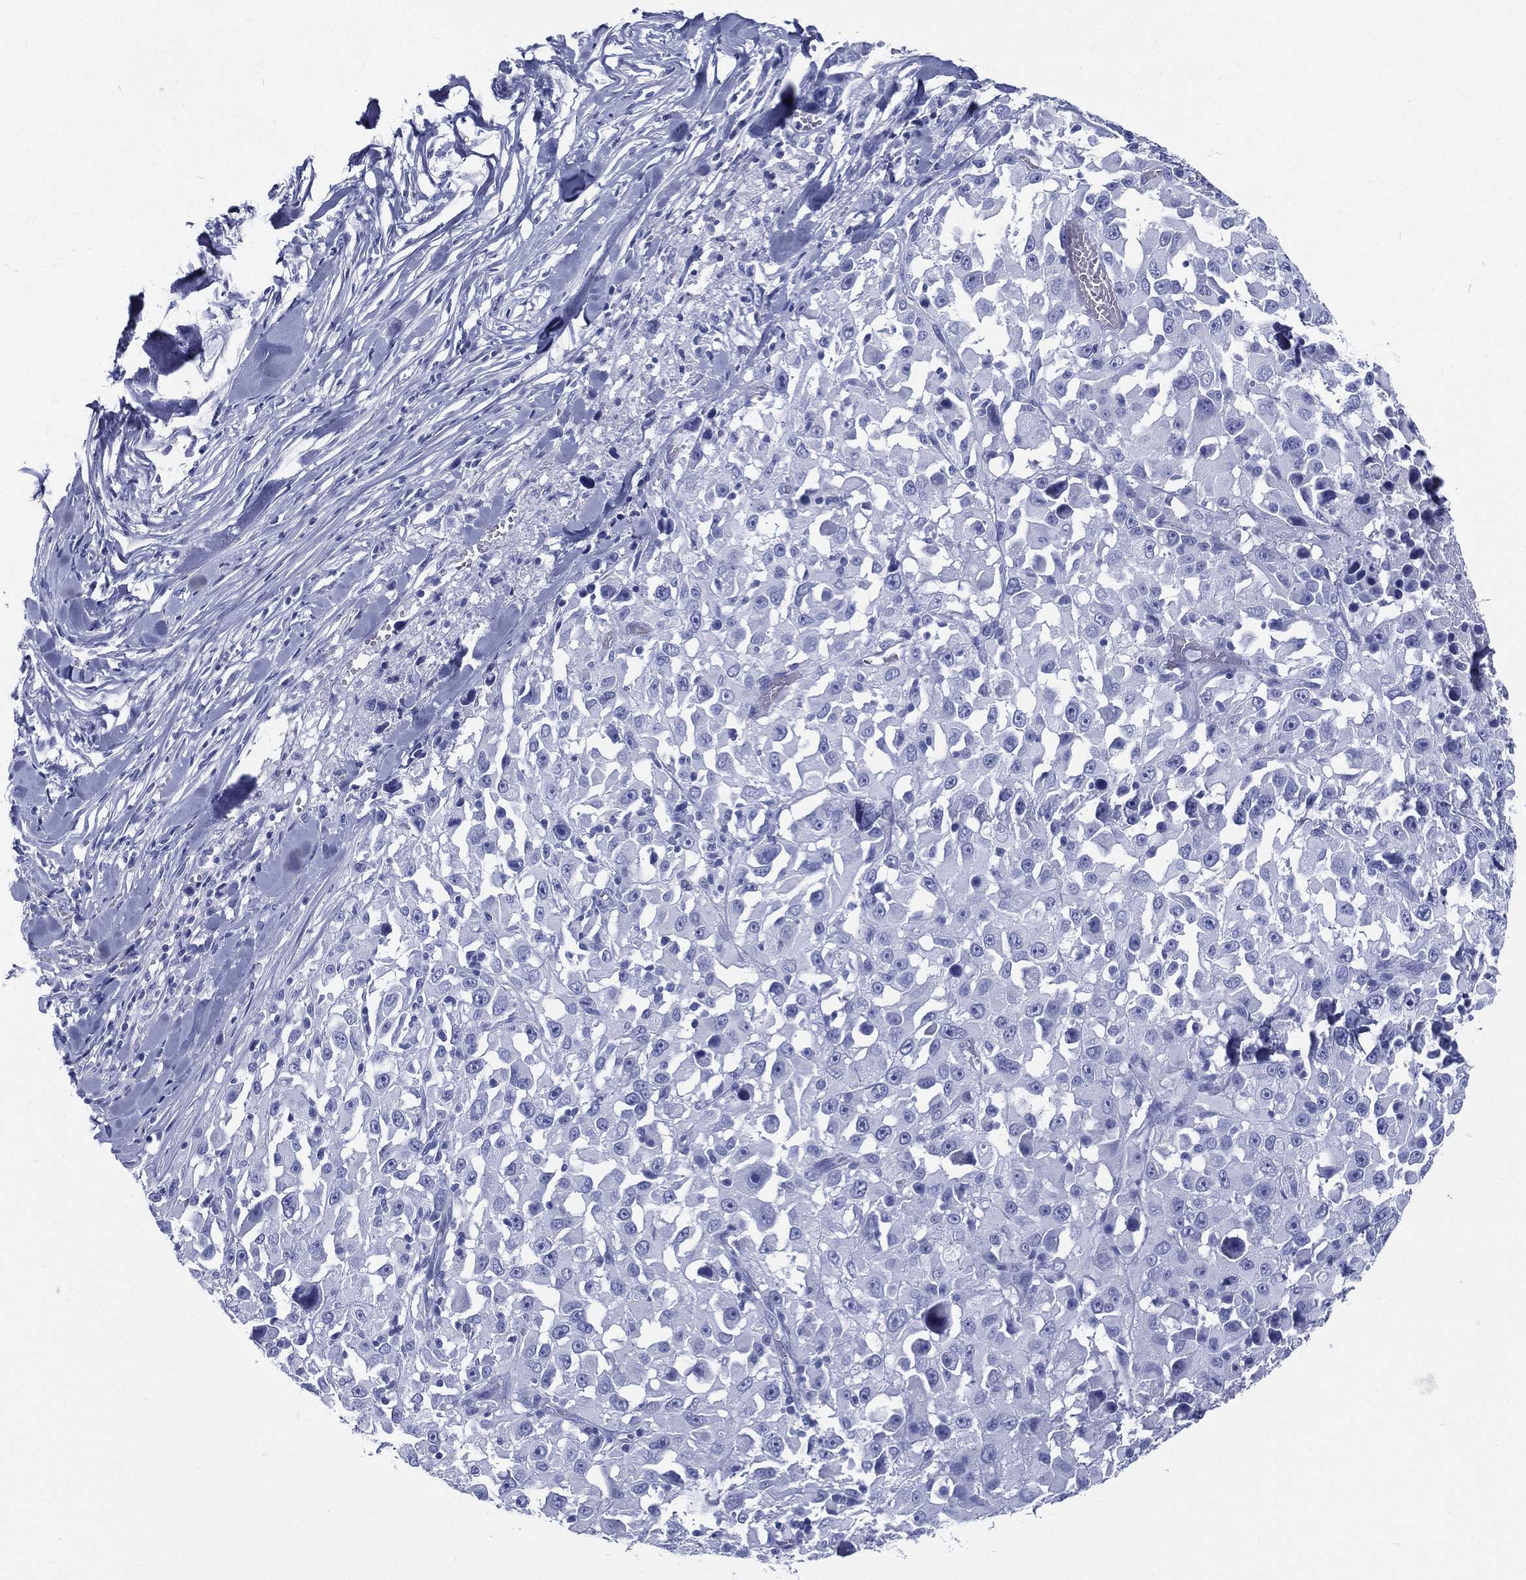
{"staining": {"intensity": "negative", "quantity": "none", "location": "none"}, "tissue": "melanoma", "cell_type": "Tumor cells", "image_type": "cancer", "snomed": [{"axis": "morphology", "description": "Malignant melanoma, Metastatic site"}, {"axis": "topography", "description": "Lymph node"}], "caption": "The immunohistochemistry (IHC) image has no significant expression in tumor cells of malignant melanoma (metastatic site) tissue.", "gene": "RSPH4A", "patient": {"sex": "male", "age": 50}}